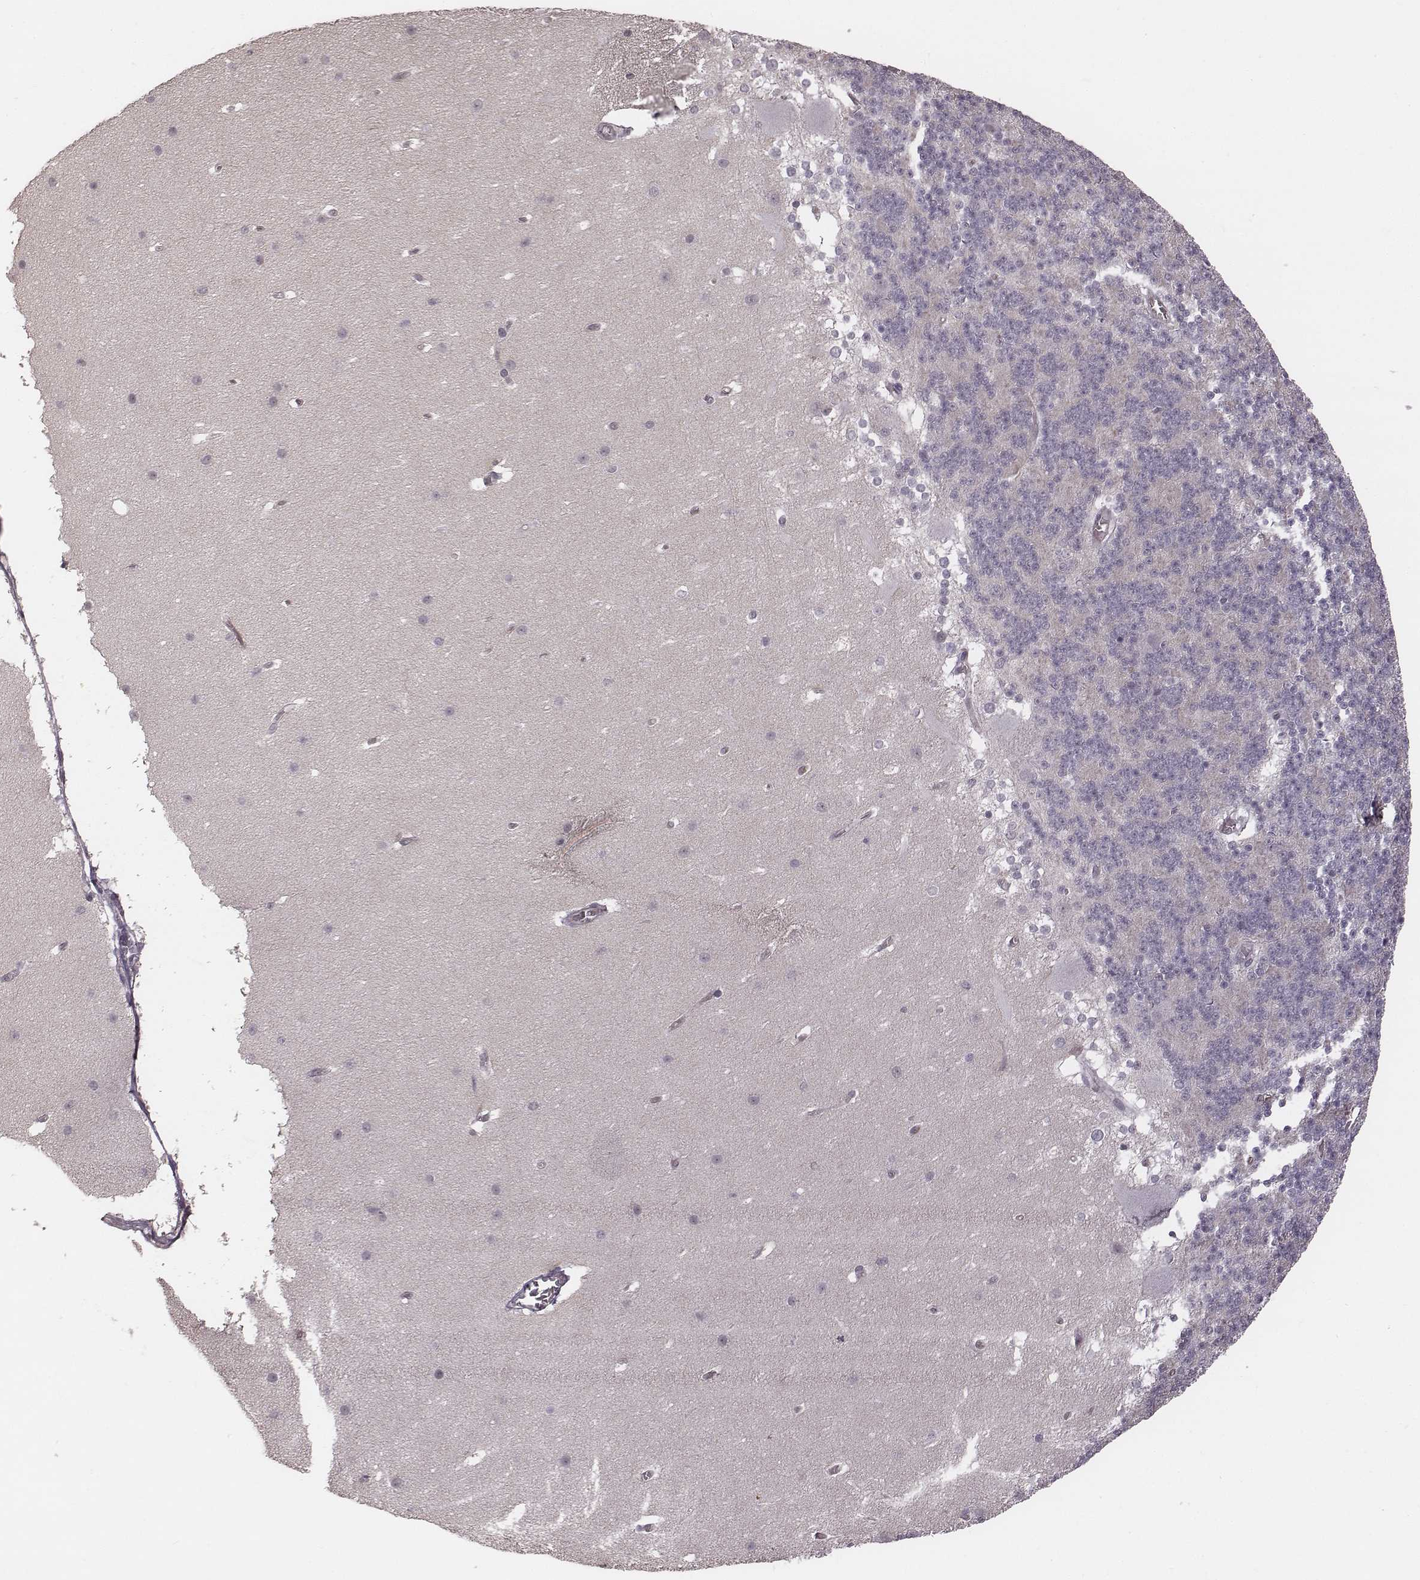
{"staining": {"intensity": "negative", "quantity": "none", "location": "none"}, "tissue": "cerebellum", "cell_type": "Cells in granular layer", "image_type": "normal", "snomed": [{"axis": "morphology", "description": "Normal tissue, NOS"}, {"axis": "topography", "description": "Cerebellum"}], "caption": "DAB immunohistochemical staining of normal cerebellum exhibits no significant staining in cells in granular layer.", "gene": "RPGRIP1", "patient": {"sex": "female", "age": 19}}